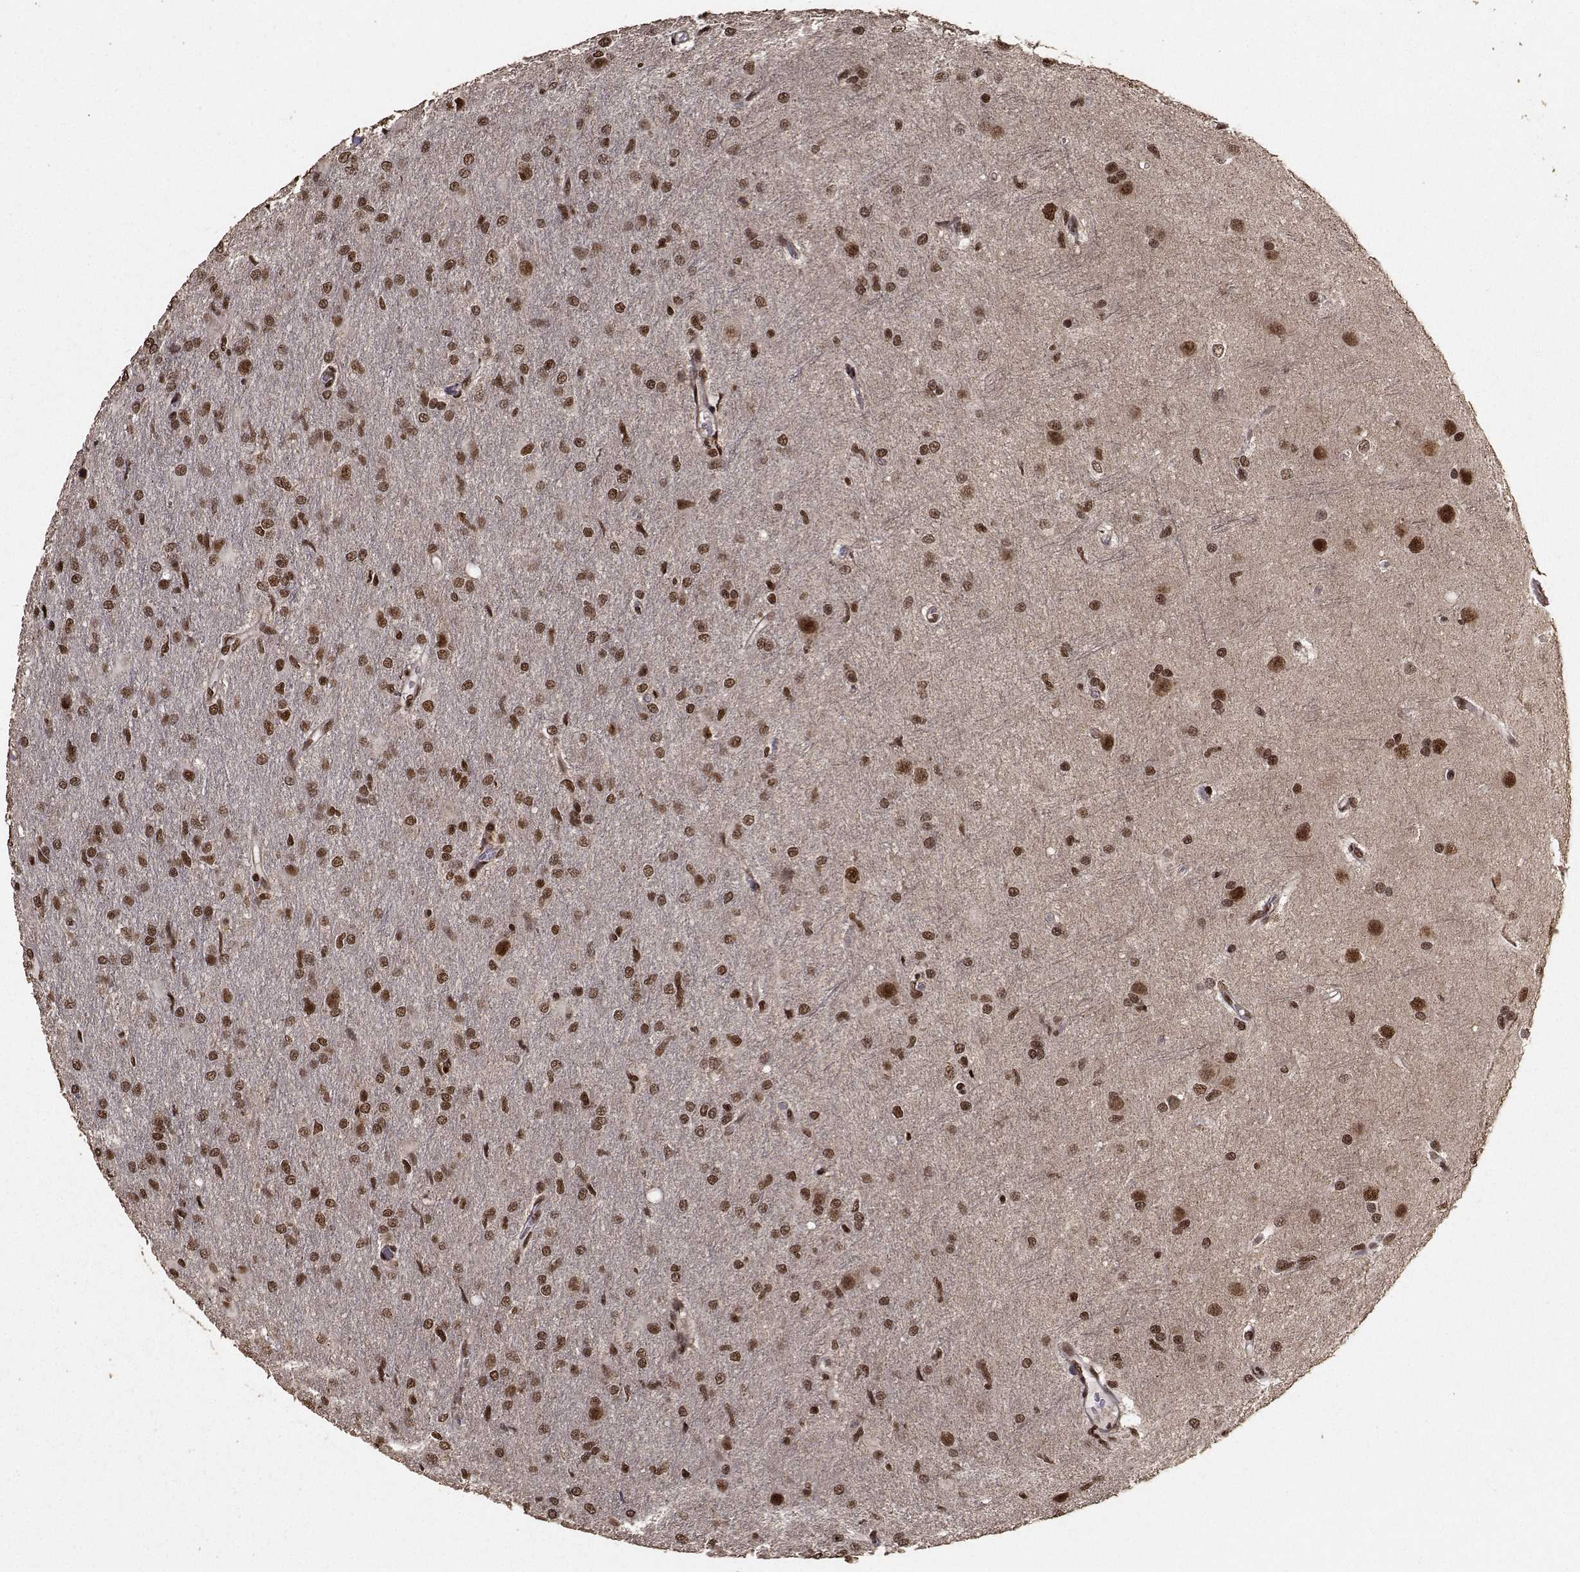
{"staining": {"intensity": "strong", "quantity": ">75%", "location": "nuclear"}, "tissue": "glioma", "cell_type": "Tumor cells", "image_type": "cancer", "snomed": [{"axis": "morphology", "description": "Glioma, malignant, High grade"}, {"axis": "topography", "description": "Brain"}], "caption": "Strong nuclear staining for a protein is seen in approximately >75% of tumor cells of glioma using IHC.", "gene": "SF1", "patient": {"sex": "male", "age": 68}}